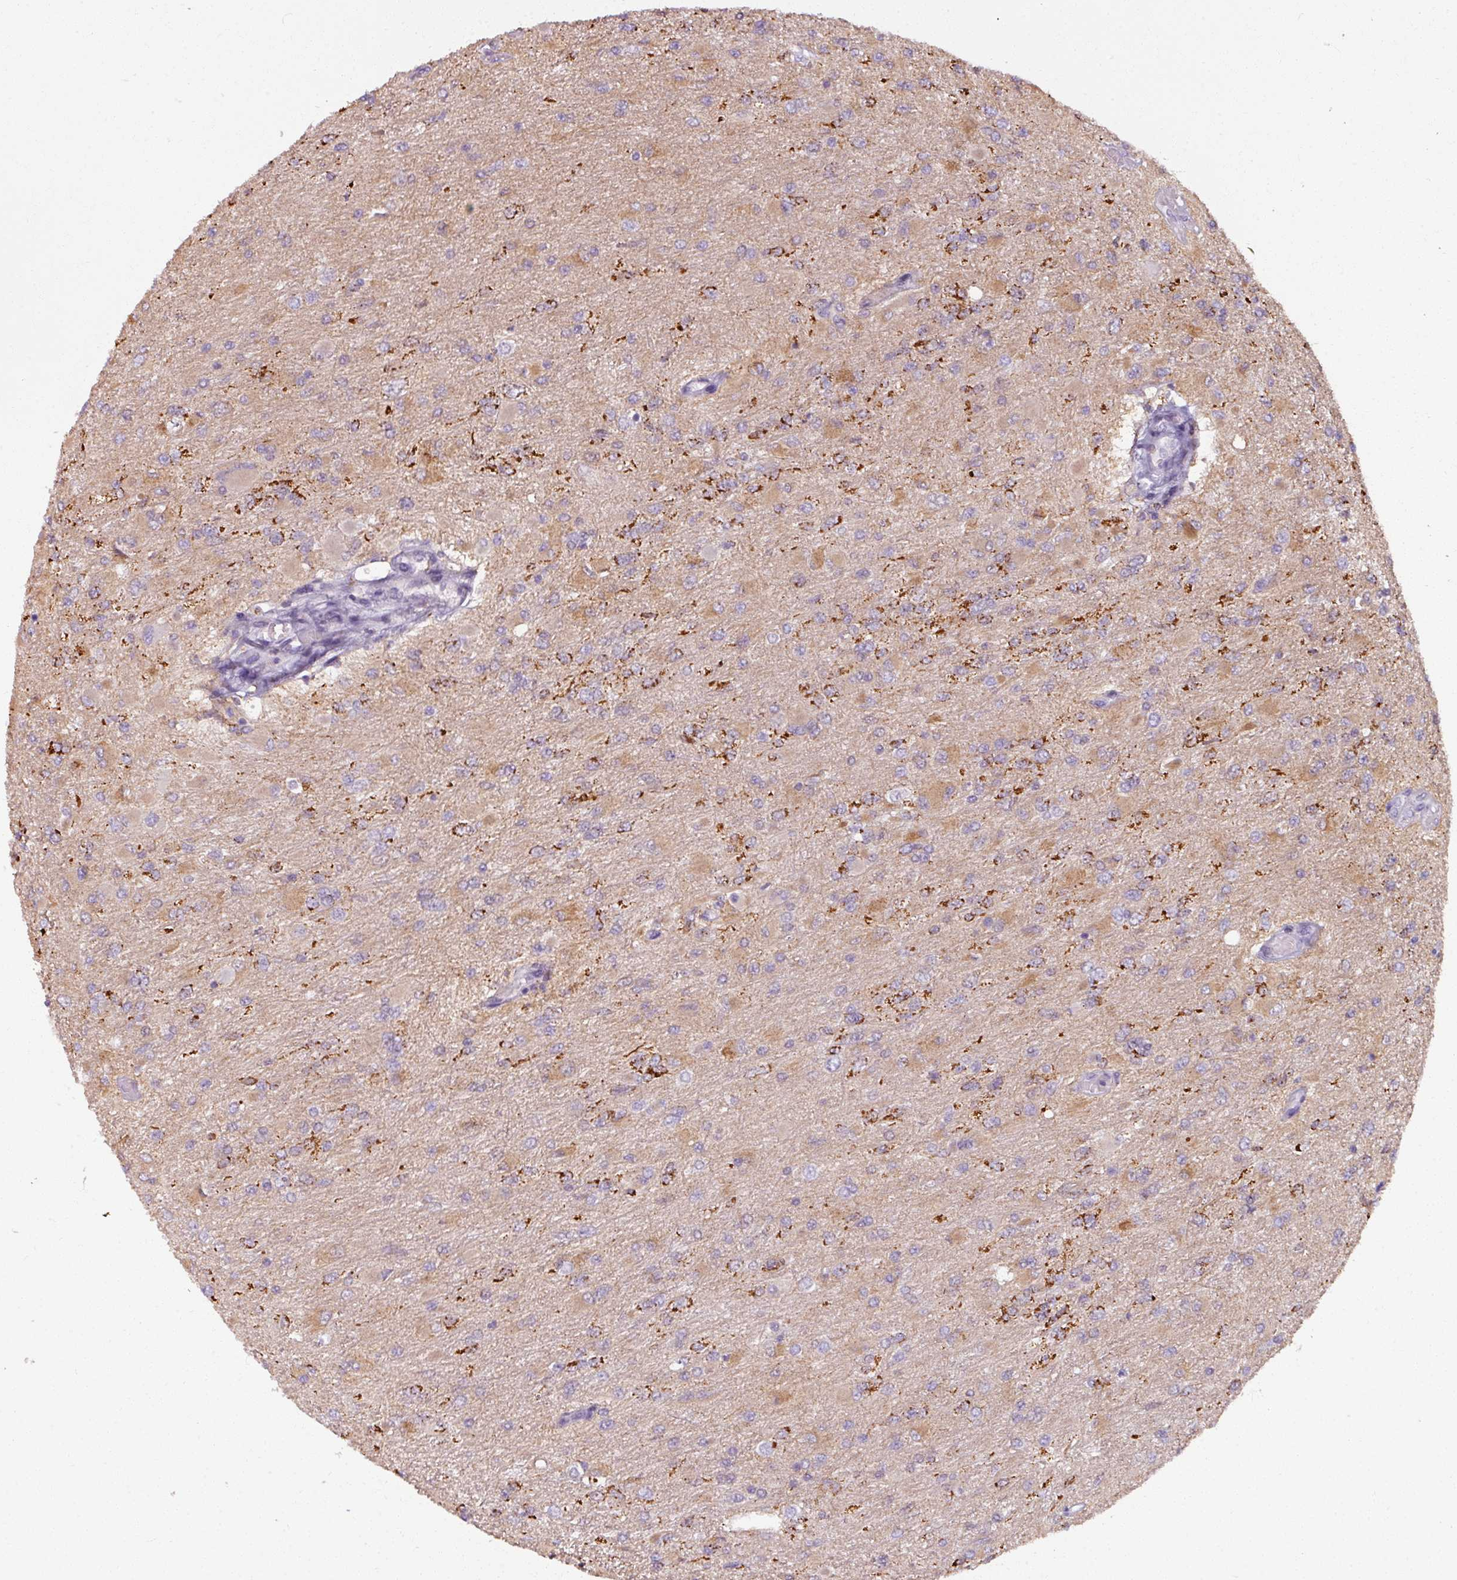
{"staining": {"intensity": "weak", "quantity": "25%-75%", "location": "cytoplasmic/membranous"}, "tissue": "glioma", "cell_type": "Tumor cells", "image_type": "cancer", "snomed": [{"axis": "morphology", "description": "Glioma, malignant, High grade"}, {"axis": "topography", "description": "Cerebral cortex"}], "caption": "This photomicrograph demonstrates high-grade glioma (malignant) stained with immunohistochemistry to label a protein in brown. The cytoplasmic/membranous of tumor cells show weak positivity for the protein. Nuclei are counter-stained blue.", "gene": "PNMA6A", "patient": {"sex": "female", "age": 36}}